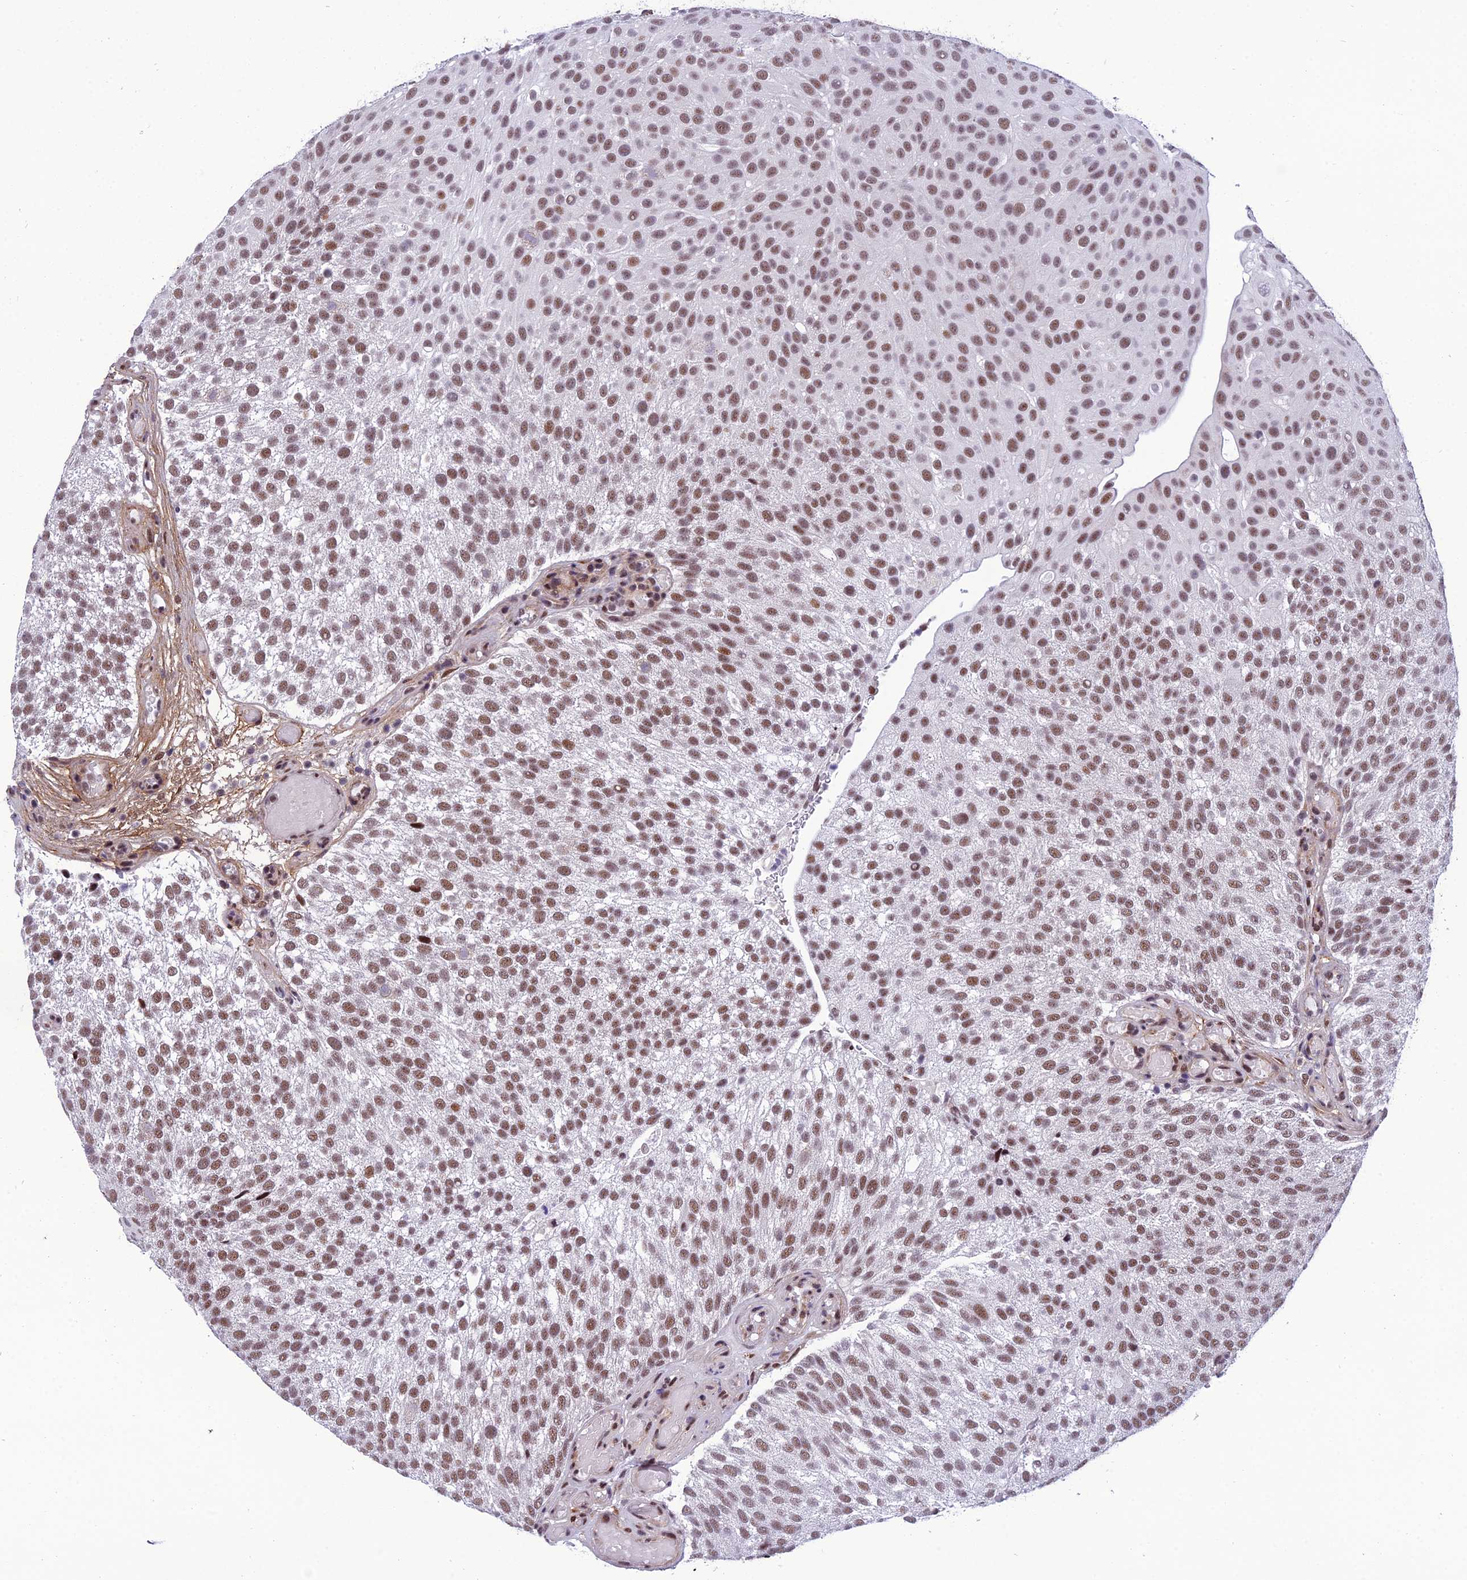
{"staining": {"intensity": "moderate", "quantity": ">75%", "location": "nuclear"}, "tissue": "urothelial cancer", "cell_type": "Tumor cells", "image_type": "cancer", "snomed": [{"axis": "morphology", "description": "Urothelial carcinoma, Low grade"}, {"axis": "topography", "description": "Urinary bladder"}], "caption": "Protein staining by immunohistochemistry (IHC) exhibits moderate nuclear staining in about >75% of tumor cells in urothelial cancer. Using DAB (3,3'-diaminobenzidine) (brown) and hematoxylin (blue) stains, captured at high magnification using brightfield microscopy.", "gene": "RSRC1", "patient": {"sex": "male", "age": 78}}